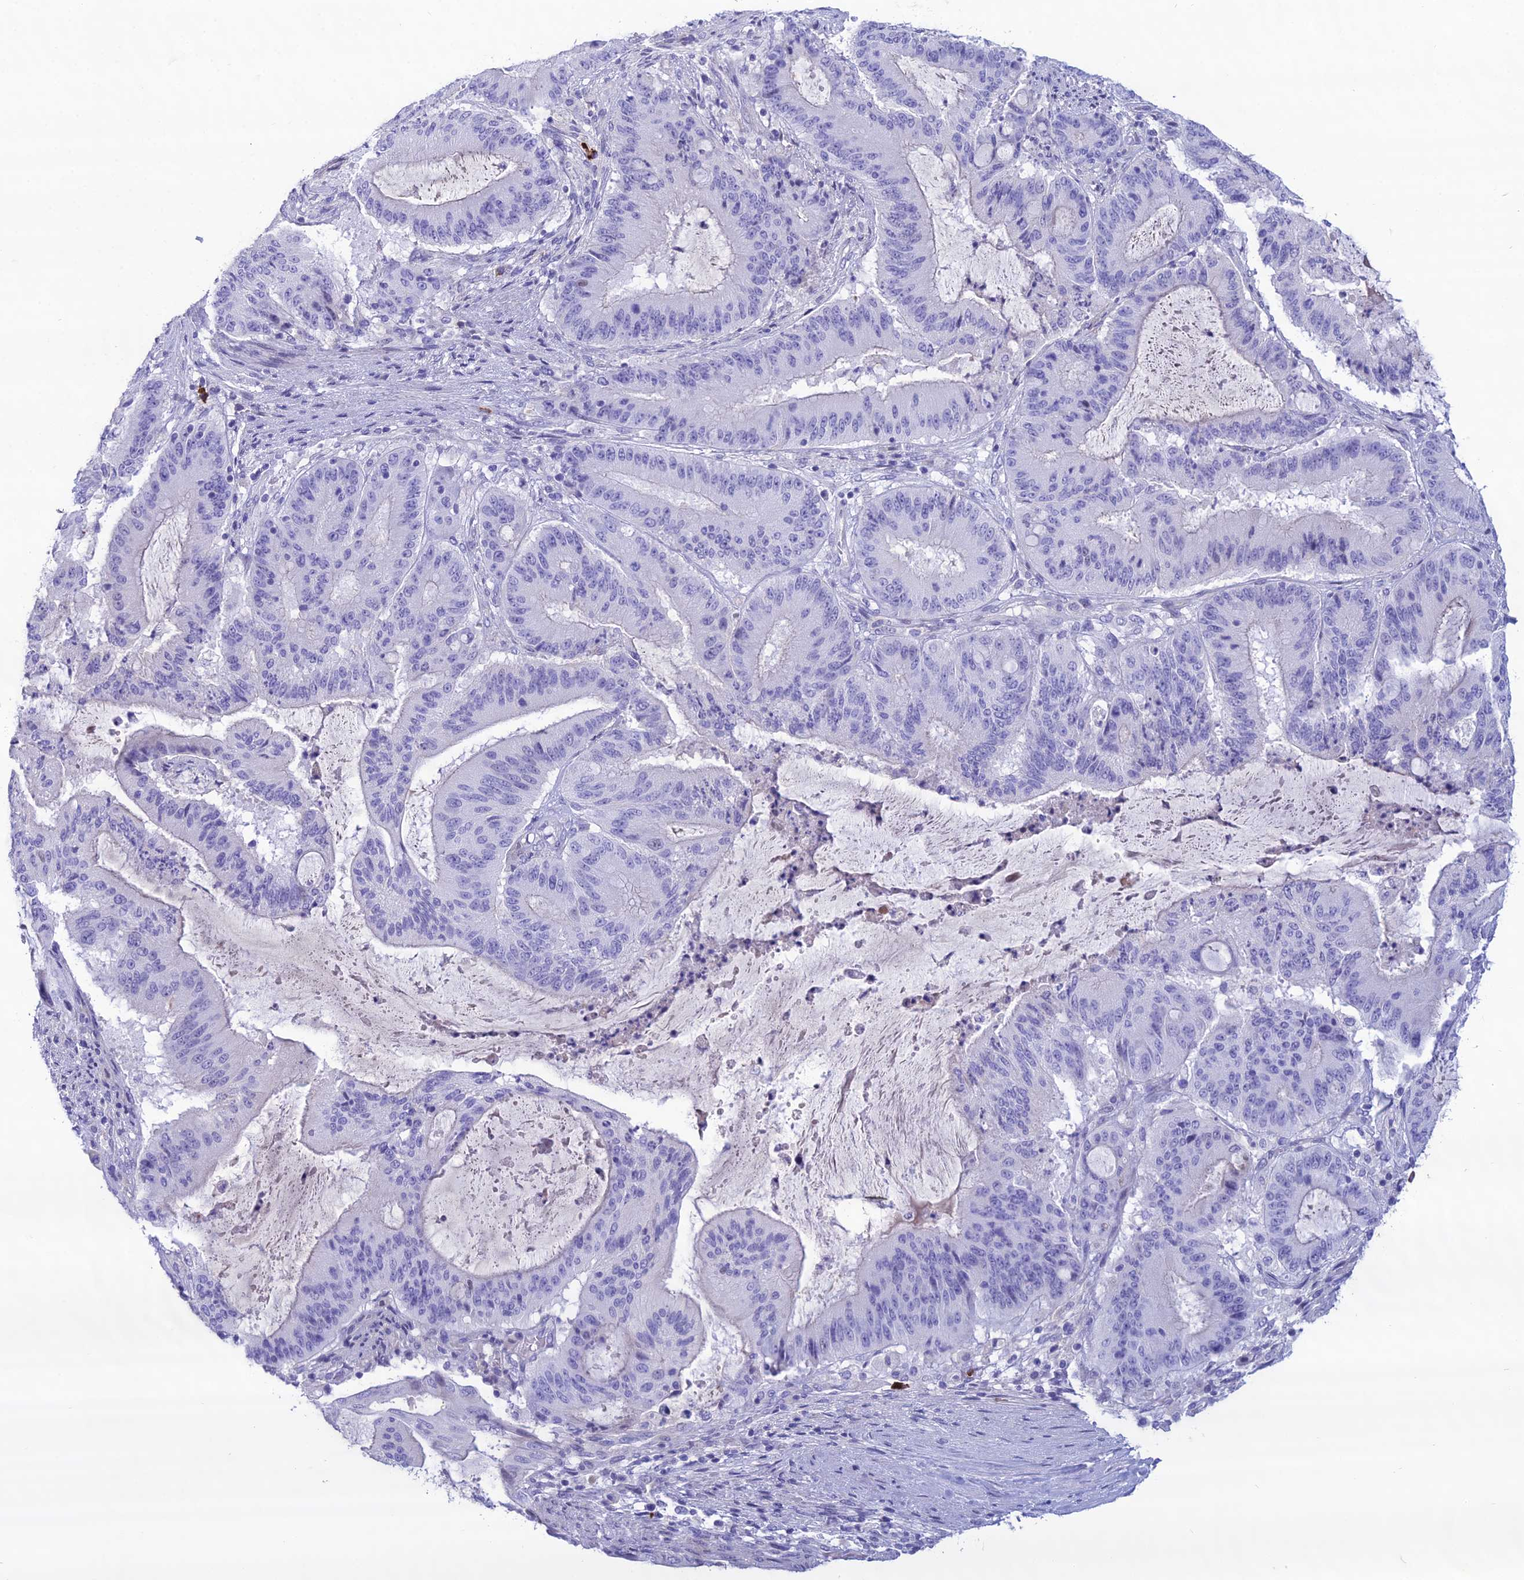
{"staining": {"intensity": "negative", "quantity": "none", "location": "none"}, "tissue": "liver cancer", "cell_type": "Tumor cells", "image_type": "cancer", "snomed": [{"axis": "morphology", "description": "Normal tissue, NOS"}, {"axis": "morphology", "description": "Cholangiocarcinoma"}, {"axis": "topography", "description": "Liver"}, {"axis": "topography", "description": "Peripheral nerve tissue"}], "caption": "Immunohistochemistry (IHC) photomicrograph of neoplastic tissue: cholangiocarcinoma (liver) stained with DAB displays no significant protein staining in tumor cells.", "gene": "CRB2", "patient": {"sex": "female", "age": 73}}